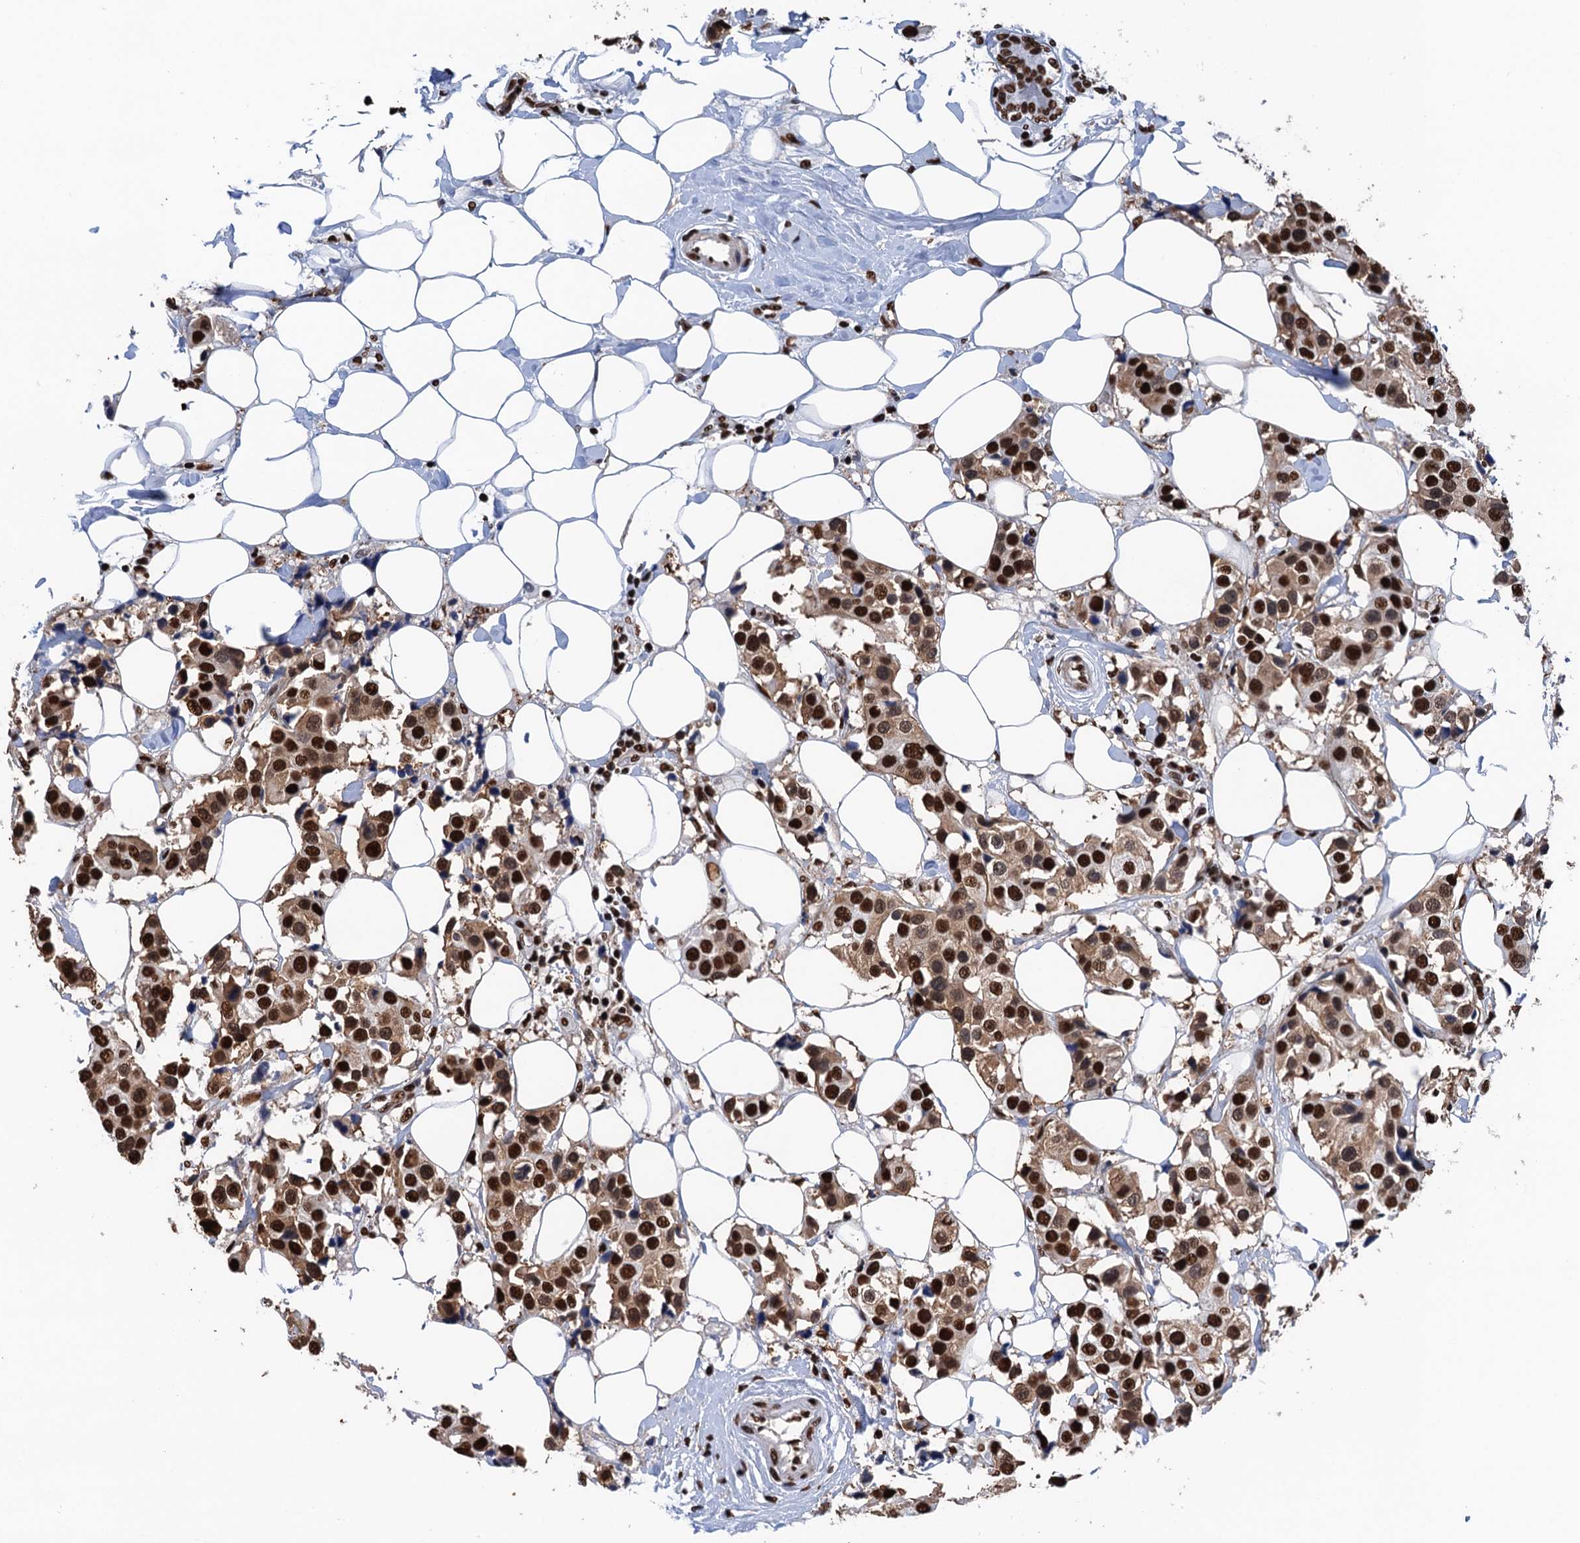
{"staining": {"intensity": "strong", "quantity": ">75%", "location": "nuclear"}, "tissue": "breast cancer", "cell_type": "Tumor cells", "image_type": "cancer", "snomed": [{"axis": "morphology", "description": "Normal tissue, NOS"}, {"axis": "morphology", "description": "Duct carcinoma"}, {"axis": "topography", "description": "Breast"}], "caption": "The micrograph reveals immunohistochemical staining of intraductal carcinoma (breast). There is strong nuclear positivity is appreciated in approximately >75% of tumor cells.", "gene": "UBA2", "patient": {"sex": "female", "age": 39}}